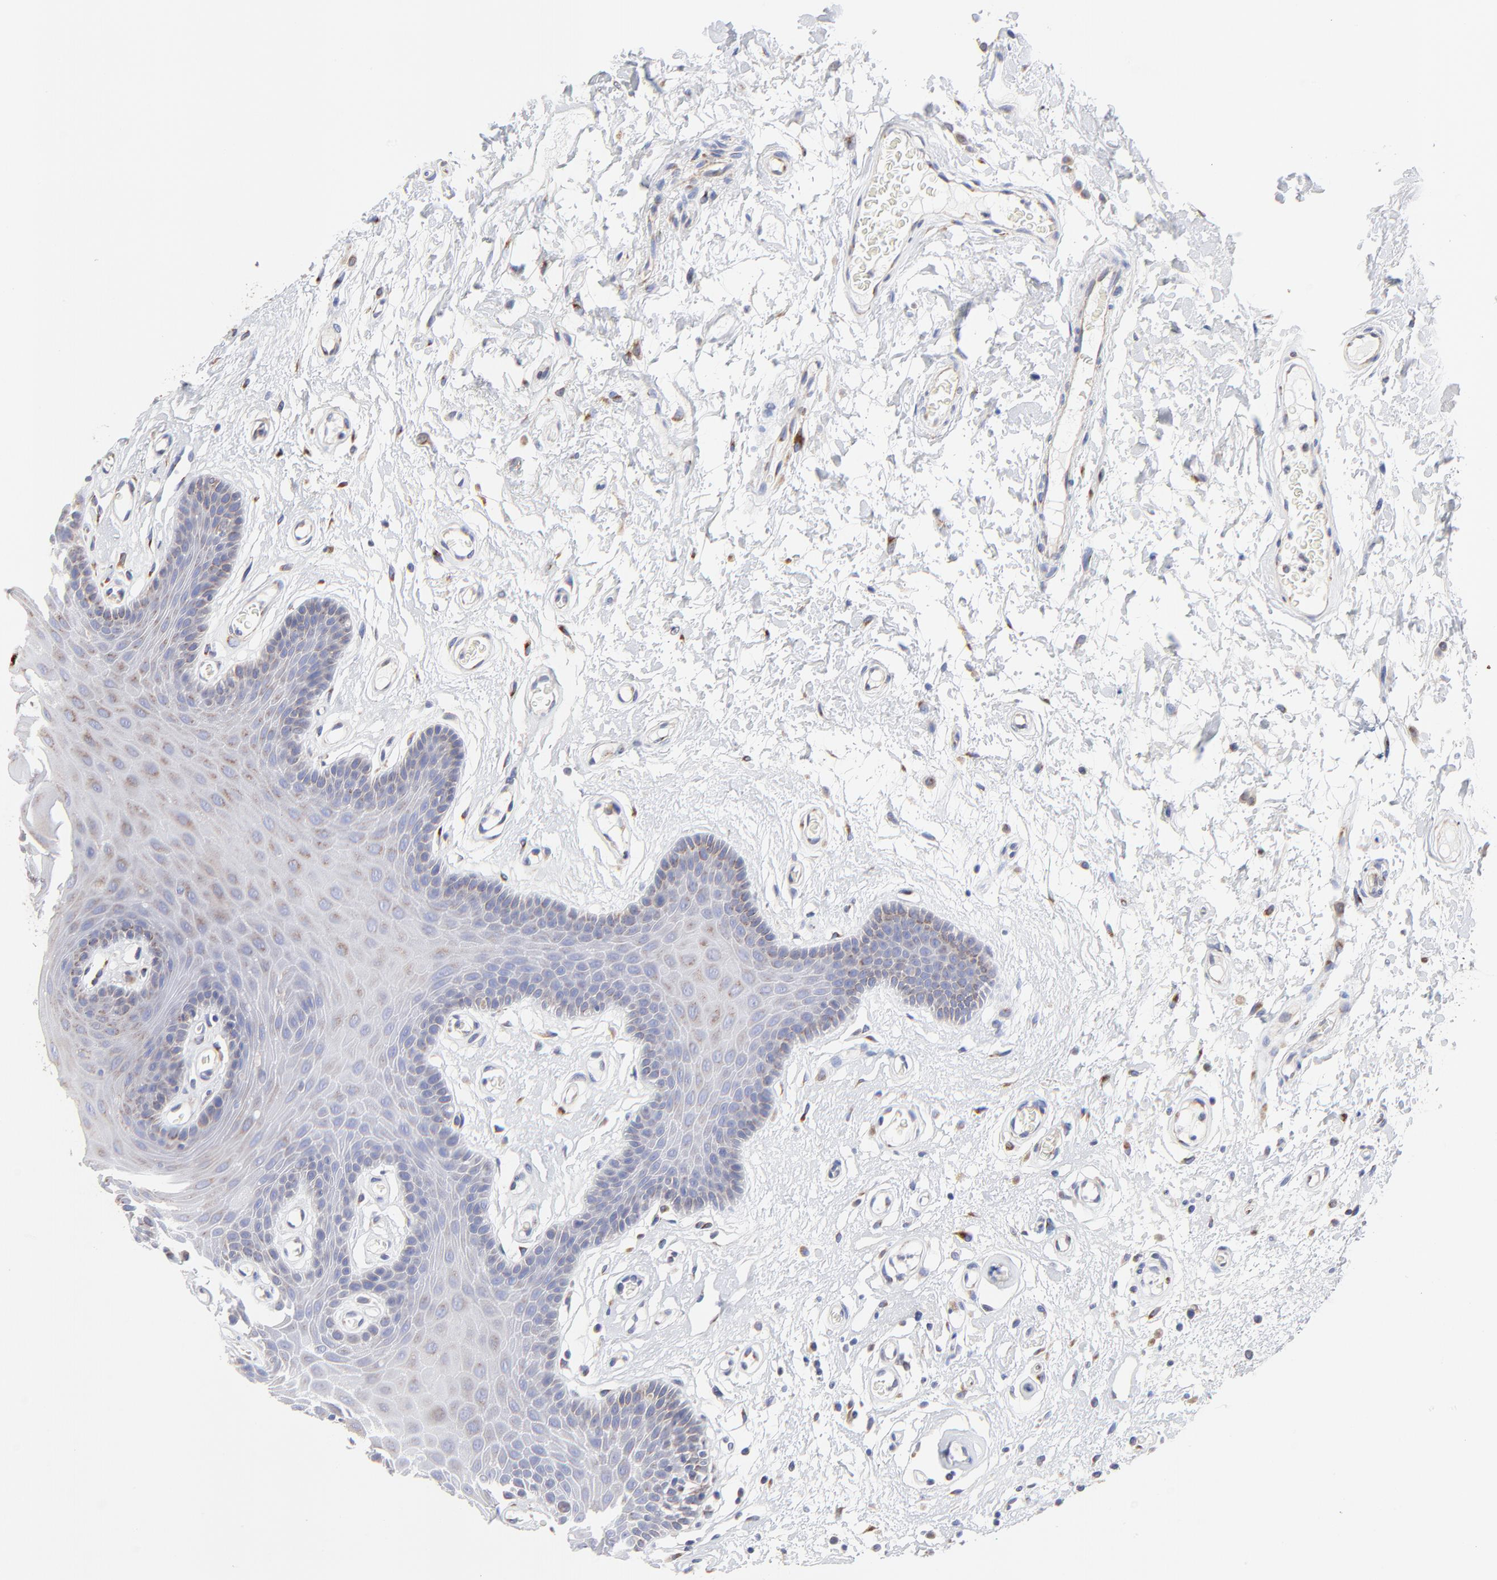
{"staining": {"intensity": "weak", "quantity": "25%-75%", "location": "cytoplasmic/membranous"}, "tissue": "oral mucosa", "cell_type": "Squamous epithelial cells", "image_type": "normal", "snomed": [{"axis": "morphology", "description": "Normal tissue, NOS"}, {"axis": "morphology", "description": "Squamous cell carcinoma, NOS"}, {"axis": "topography", "description": "Skeletal muscle"}, {"axis": "topography", "description": "Oral tissue"}, {"axis": "topography", "description": "Head-Neck"}], "caption": "Oral mucosa stained with a brown dye shows weak cytoplasmic/membranous positive expression in about 25%-75% of squamous epithelial cells.", "gene": "LMAN1", "patient": {"sex": "male", "age": 71}}